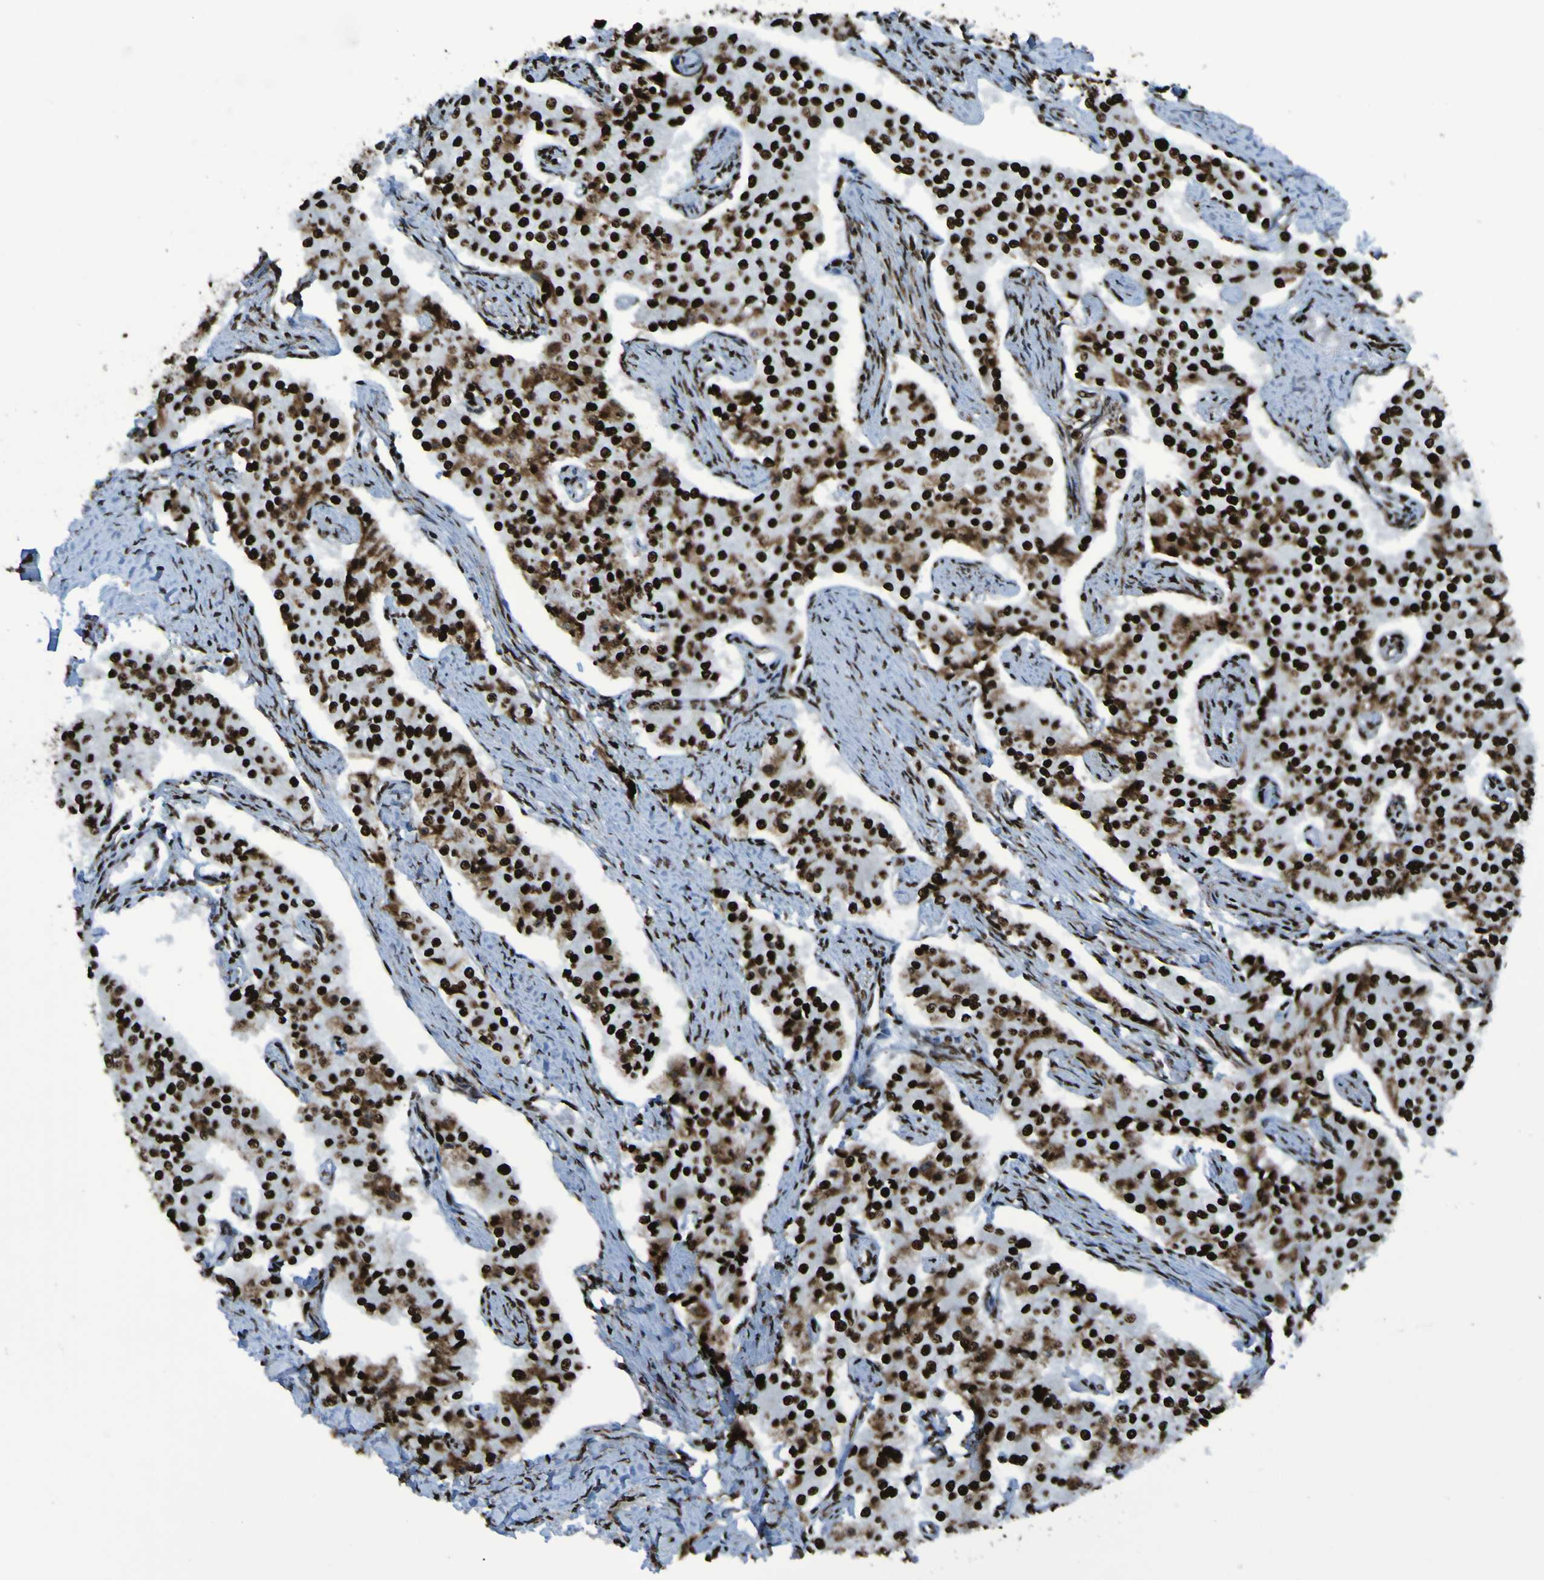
{"staining": {"intensity": "strong", "quantity": ">75%", "location": "nuclear"}, "tissue": "carcinoid", "cell_type": "Tumor cells", "image_type": "cancer", "snomed": [{"axis": "morphology", "description": "Carcinoid, malignant, NOS"}, {"axis": "topography", "description": "Colon"}], "caption": "Protein expression analysis of carcinoid demonstrates strong nuclear staining in about >75% of tumor cells.", "gene": "NPM1", "patient": {"sex": "female", "age": 52}}